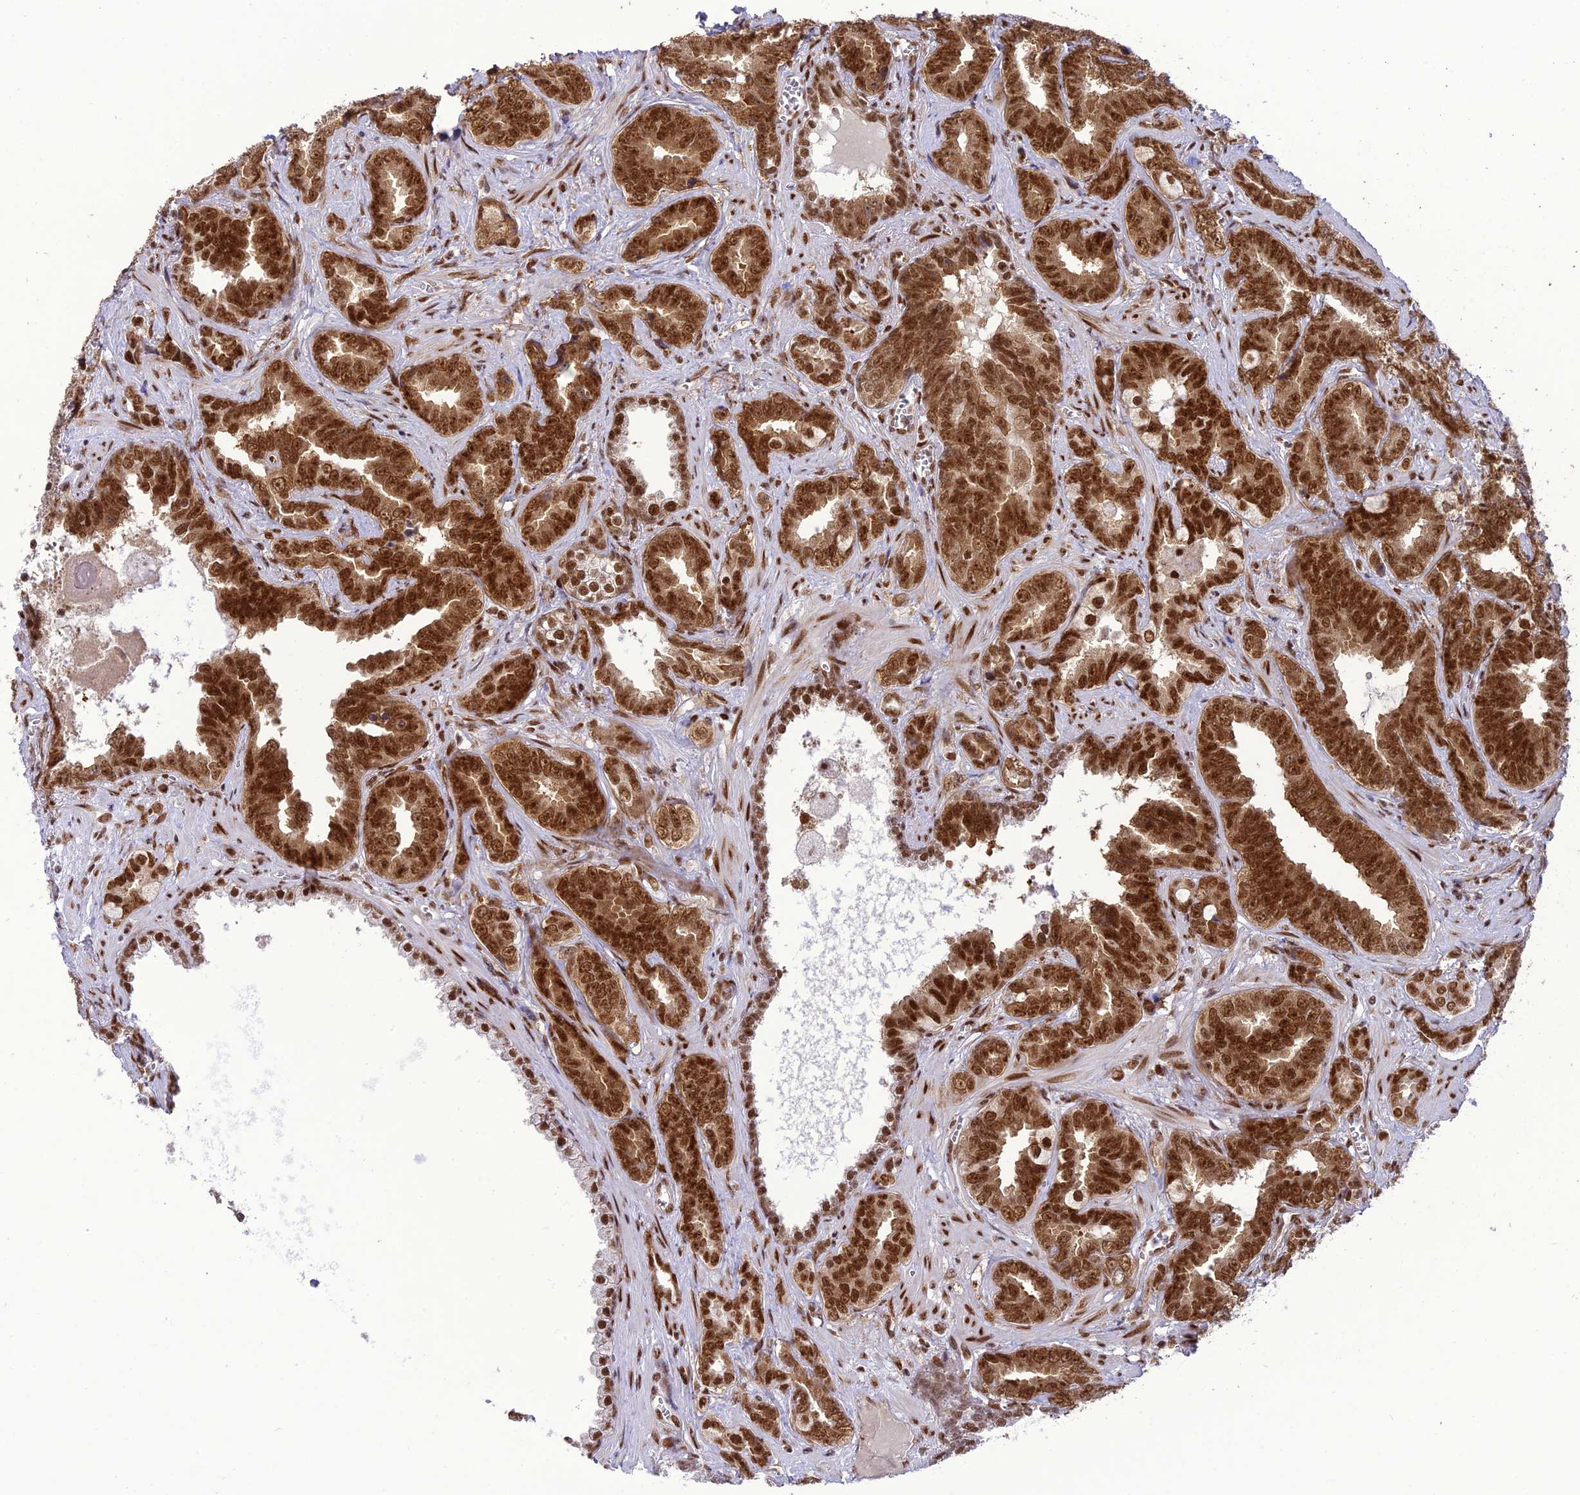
{"staining": {"intensity": "strong", "quantity": ">75%", "location": "cytoplasmic/membranous,nuclear"}, "tissue": "prostate cancer", "cell_type": "Tumor cells", "image_type": "cancer", "snomed": [{"axis": "morphology", "description": "Adenocarcinoma, High grade"}, {"axis": "topography", "description": "Prostate"}], "caption": "Strong cytoplasmic/membranous and nuclear staining is identified in about >75% of tumor cells in adenocarcinoma (high-grade) (prostate). (brown staining indicates protein expression, while blue staining denotes nuclei).", "gene": "DDX1", "patient": {"sex": "male", "age": 67}}